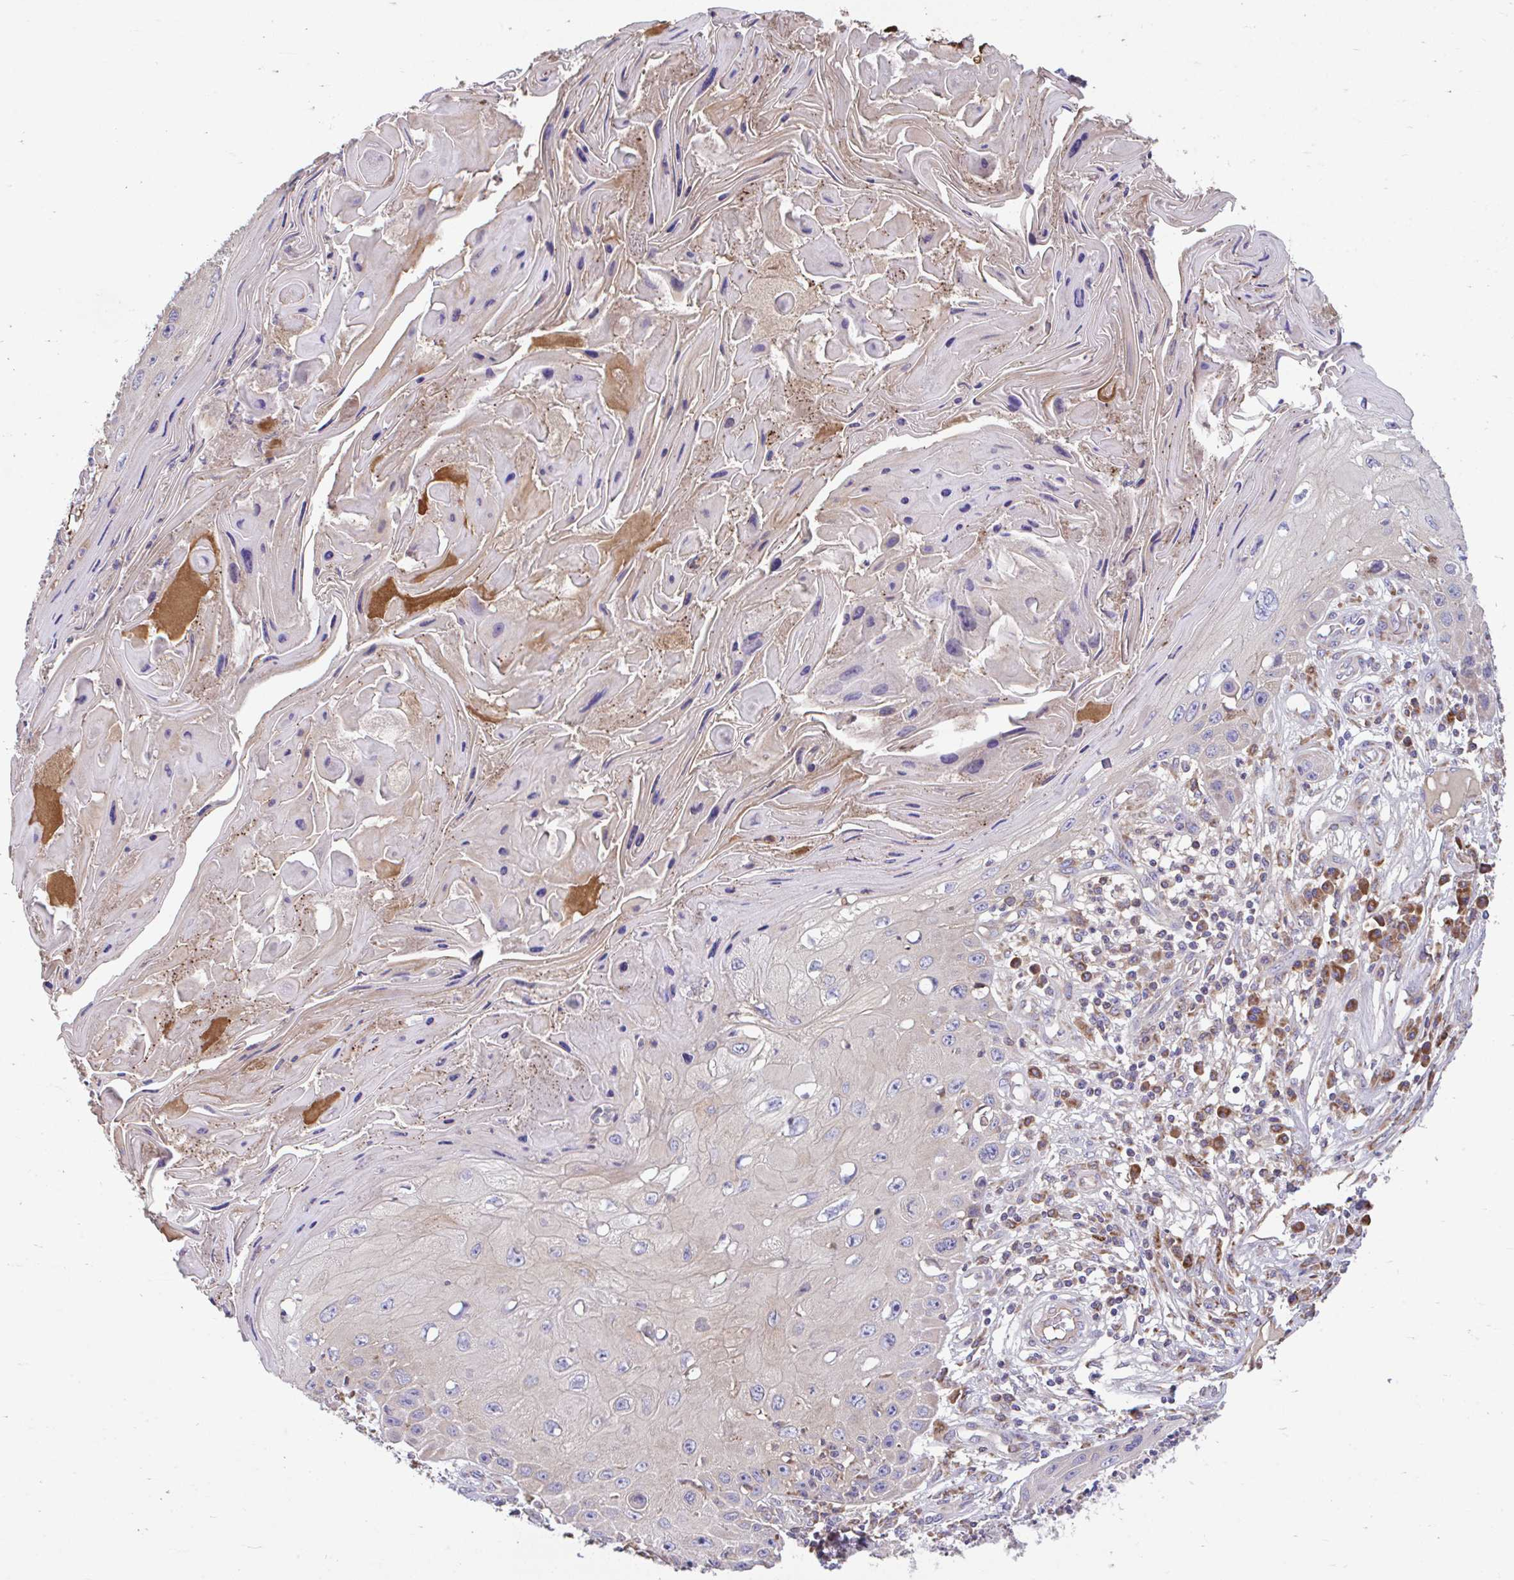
{"staining": {"intensity": "negative", "quantity": "none", "location": "none"}, "tissue": "skin cancer", "cell_type": "Tumor cells", "image_type": "cancer", "snomed": [{"axis": "morphology", "description": "Squamous cell carcinoma, NOS"}, {"axis": "topography", "description": "Skin"}, {"axis": "topography", "description": "Vulva"}], "caption": "The micrograph shows no staining of tumor cells in skin squamous cell carcinoma.", "gene": "RALBP1", "patient": {"sex": "female", "age": 44}}